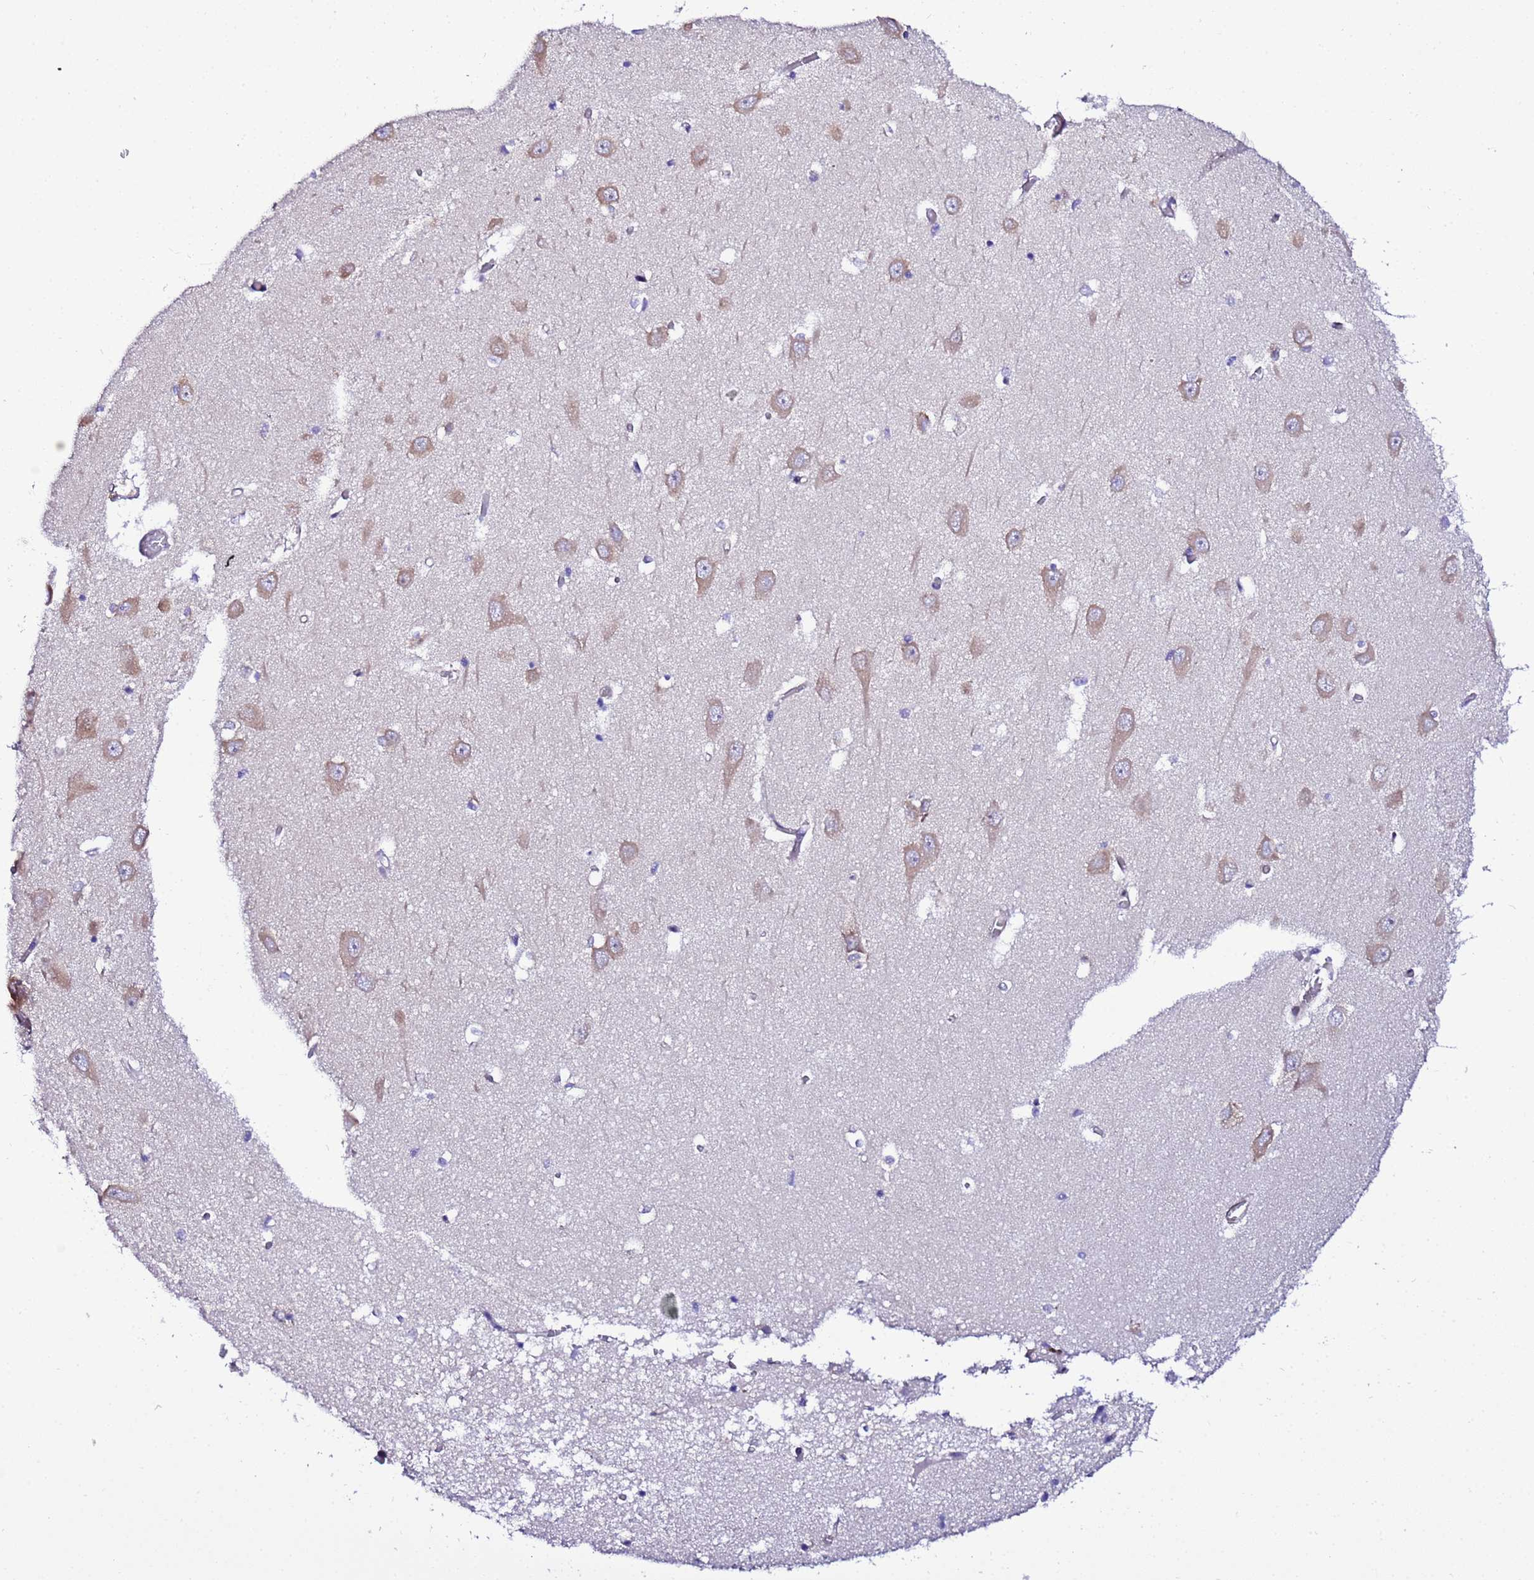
{"staining": {"intensity": "negative", "quantity": "none", "location": "none"}, "tissue": "hippocampus", "cell_type": "Glial cells", "image_type": "normal", "snomed": [{"axis": "morphology", "description": "Normal tissue, NOS"}, {"axis": "topography", "description": "Hippocampus"}], "caption": "This is an immunohistochemistry (IHC) photomicrograph of normal hippocampus. There is no expression in glial cells.", "gene": "JRKL", "patient": {"sex": "male", "age": 70}}